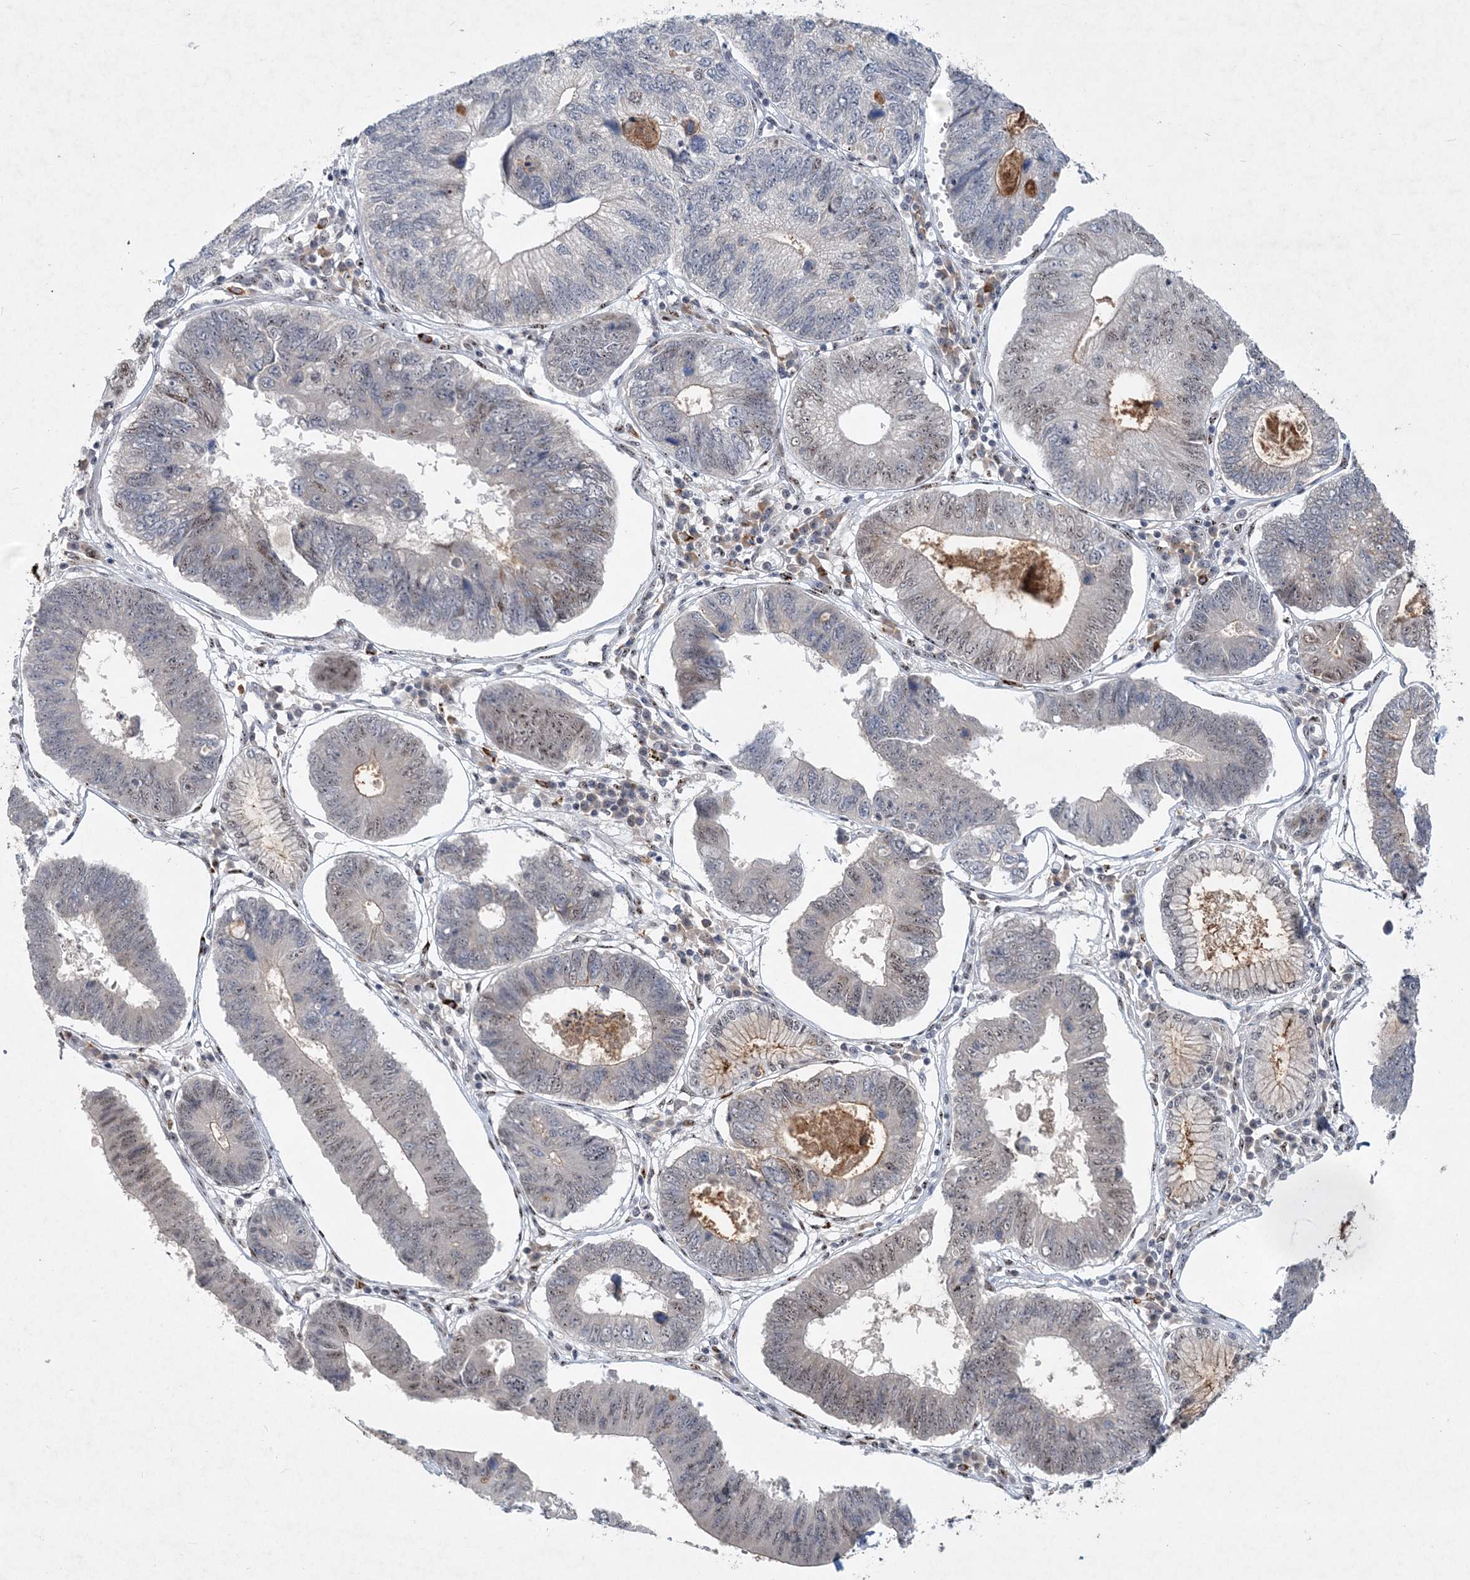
{"staining": {"intensity": "weak", "quantity": "<25%", "location": "nuclear"}, "tissue": "stomach cancer", "cell_type": "Tumor cells", "image_type": "cancer", "snomed": [{"axis": "morphology", "description": "Adenocarcinoma, NOS"}, {"axis": "topography", "description": "Stomach"}], "caption": "Tumor cells show no significant staining in stomach cancer (adenocarcinoma).", "gene": "GIN1", "patient": {"sex": "male", "age": 59}}